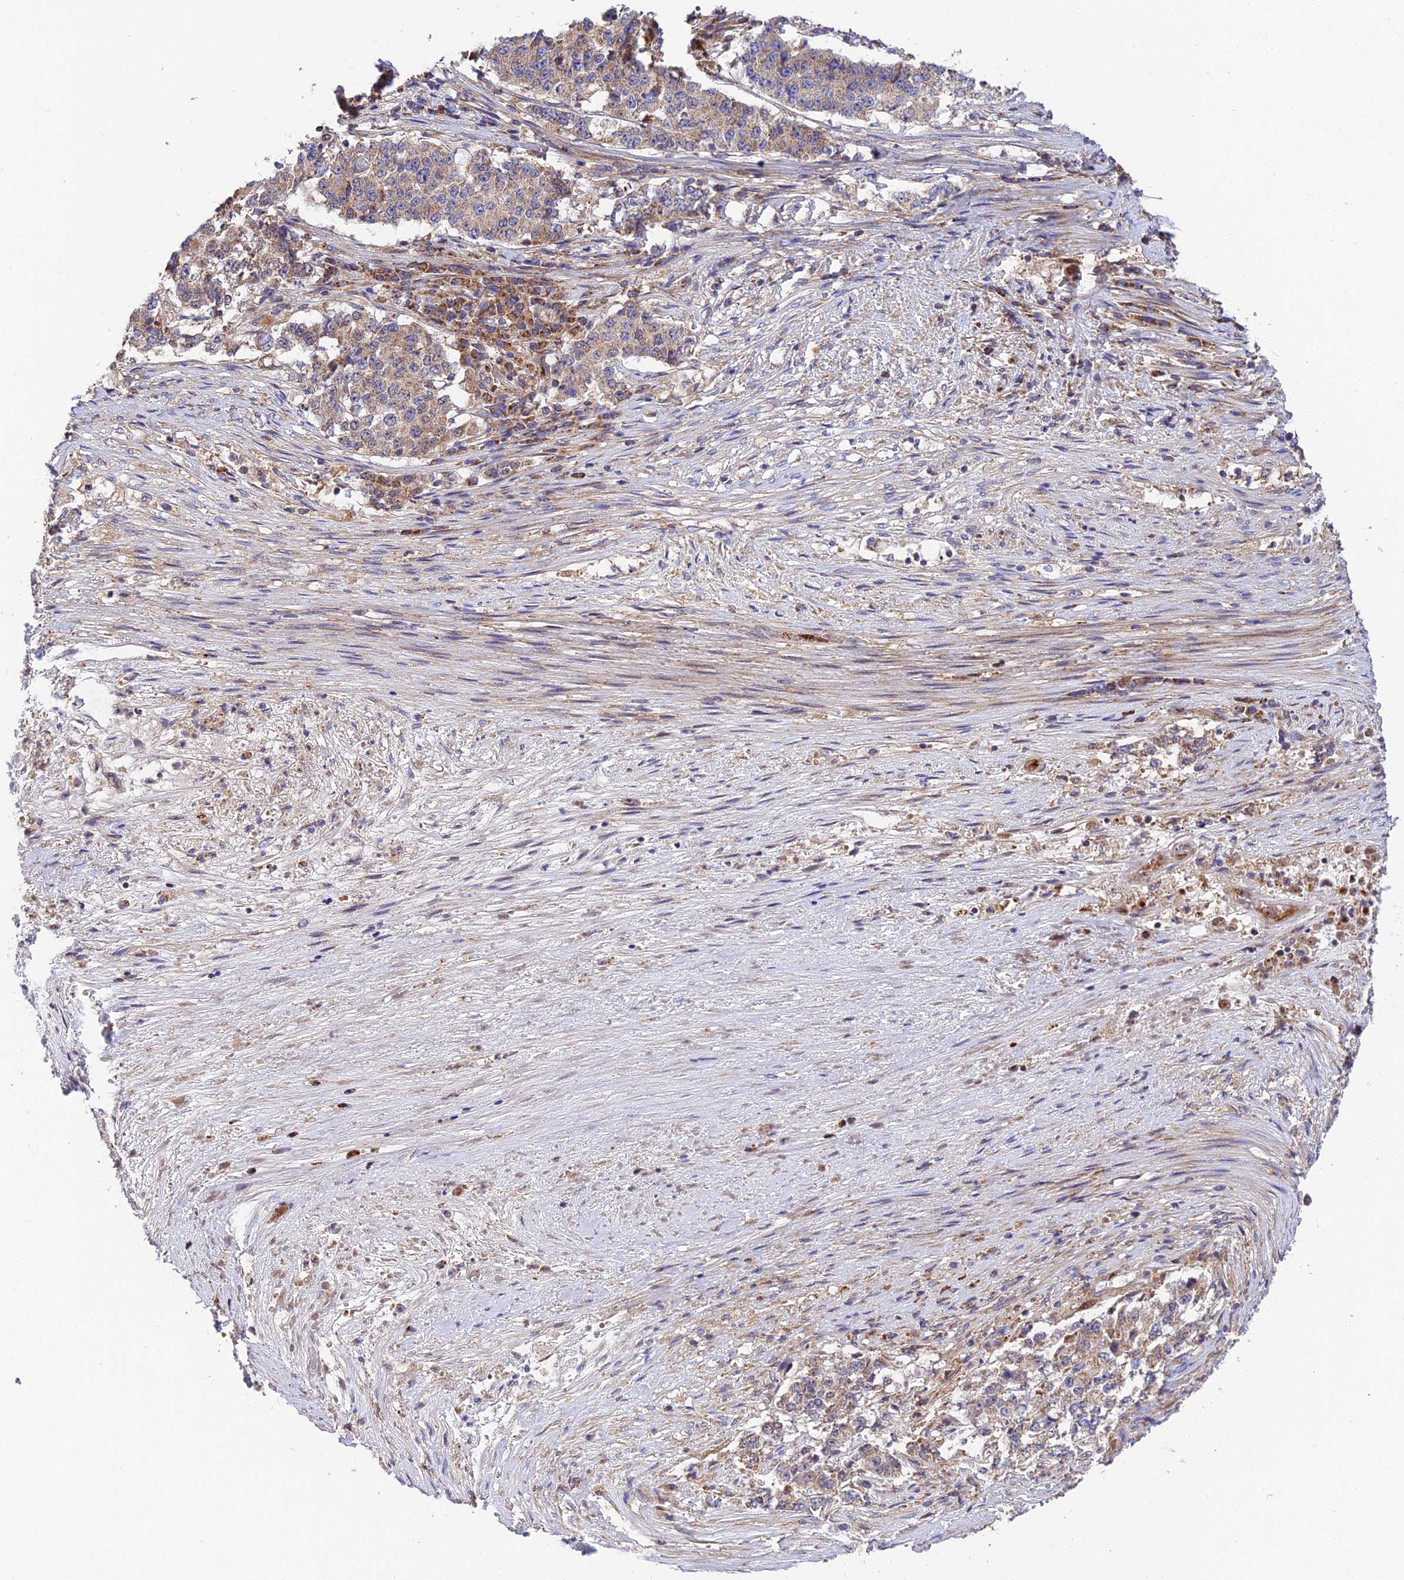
{"staining": {"intensity": "negative", "quantity": "none", "location": "none"}, "tissue": "stomach cancer", "cell_type": "Tumor cells", "image_type": "cancer", "snomed": [{"axis": "morphology", "description": "Adenocarcinoma, NOS"}, {"axis": "topography", "description": "Stomach"}], "caption": "Tumor cells are negative for brown protein staining in stomach cancer (adenocarcinoma). (DAB IHC, high magnification).", "gene": "PODNL1", "patient": {"sex": "male", "age": 59}}